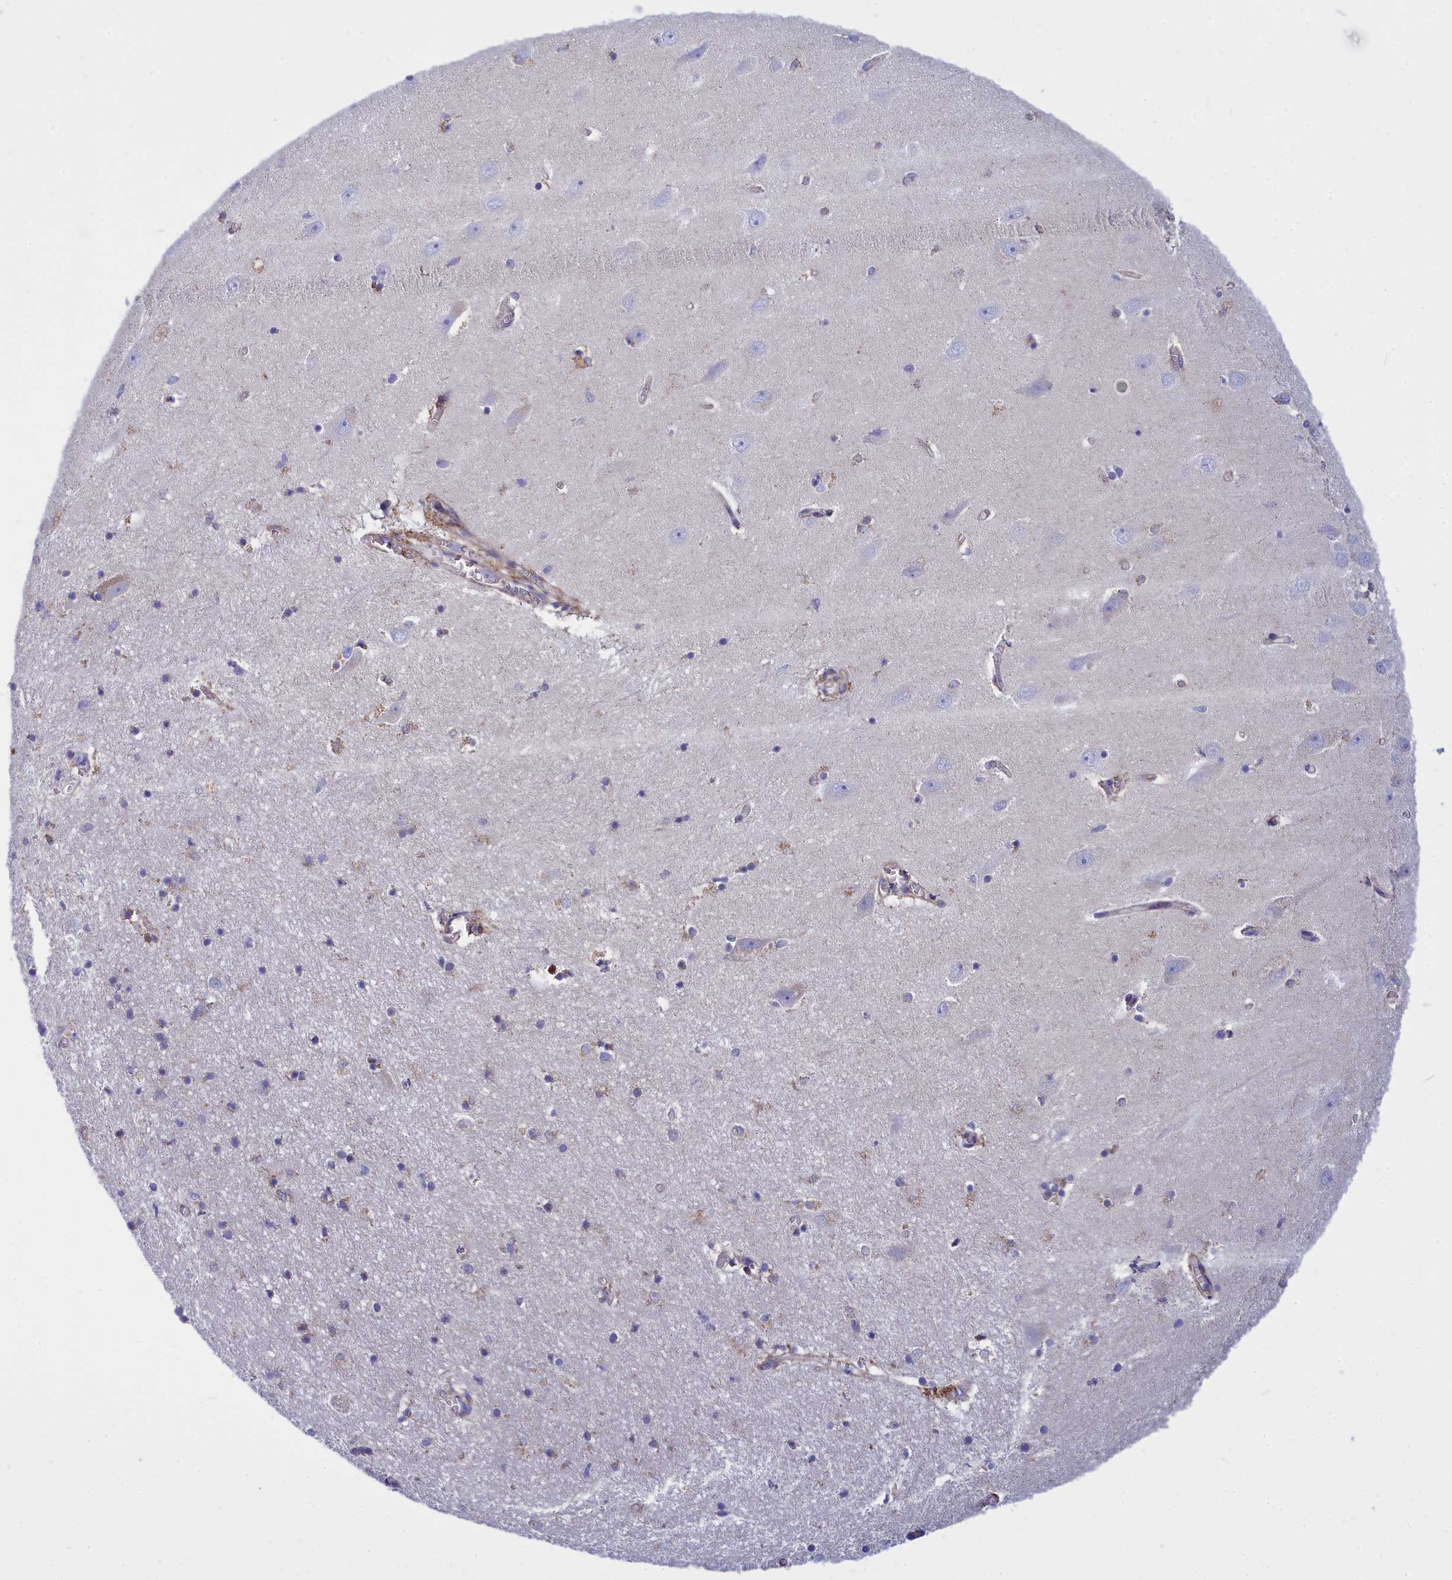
{"staining": {"intensity": "negative", "quantity": "none", "location": "none"}, "tissue": "hippocampus", "cell_type": "Glial cells", "image_type": "normal", "snomed": [{"axis": "morphology", "description": "Normal tissue, NOS"}, {"axis": "topography", "description": "Hippocampus"}], "caption": "Glial cells are negative for protein expression in normal human hippocampus. The staining is performed using DAB brown chromogen with nuclei counter-stained in using hematoxylin.", "gene": "CCRL2", "patient": {"sex": "female", "age": 64}}